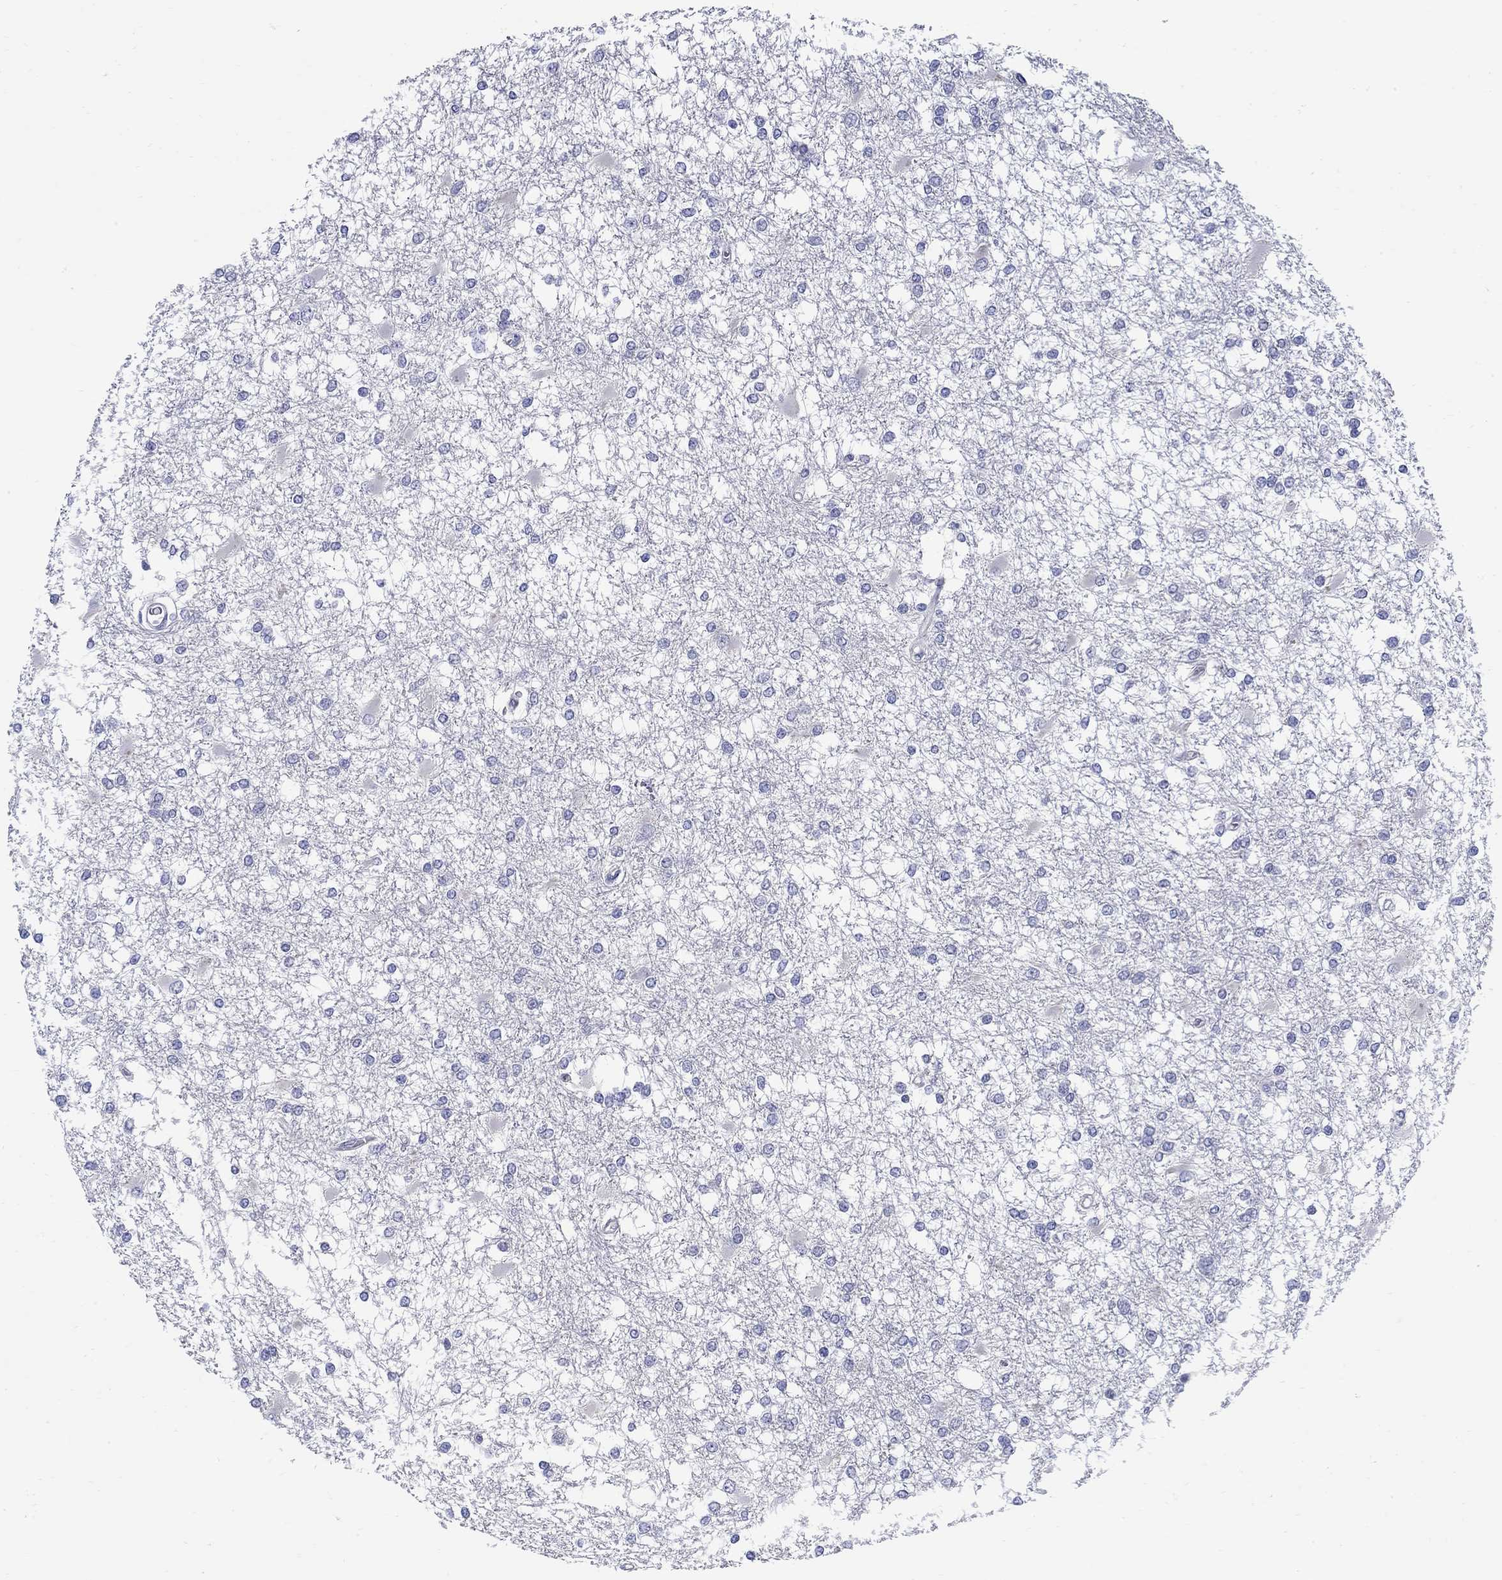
{"staining": {"intensity": "negative", "quantity": "none", "location": "none"}, "tissue": "glioma", "cell_type": "Tumor cells", "image_type": "cancer", "snomed": [{"axis": "morphology", "description": "Glioma, malignant, High grade"}, {"axis": "topography", "description": "Cerebral cortex"}], "caption": "High magnification brightfield microscopy of malignant high-grade glioma stained with DAB (3,3'-diaminobenzidine) (brown) and counterstained with hematoxylin (blue): tumor cells show no significant staining.", "gene": "ABCA4", "patient": {"sex": "male", "age": 79}}